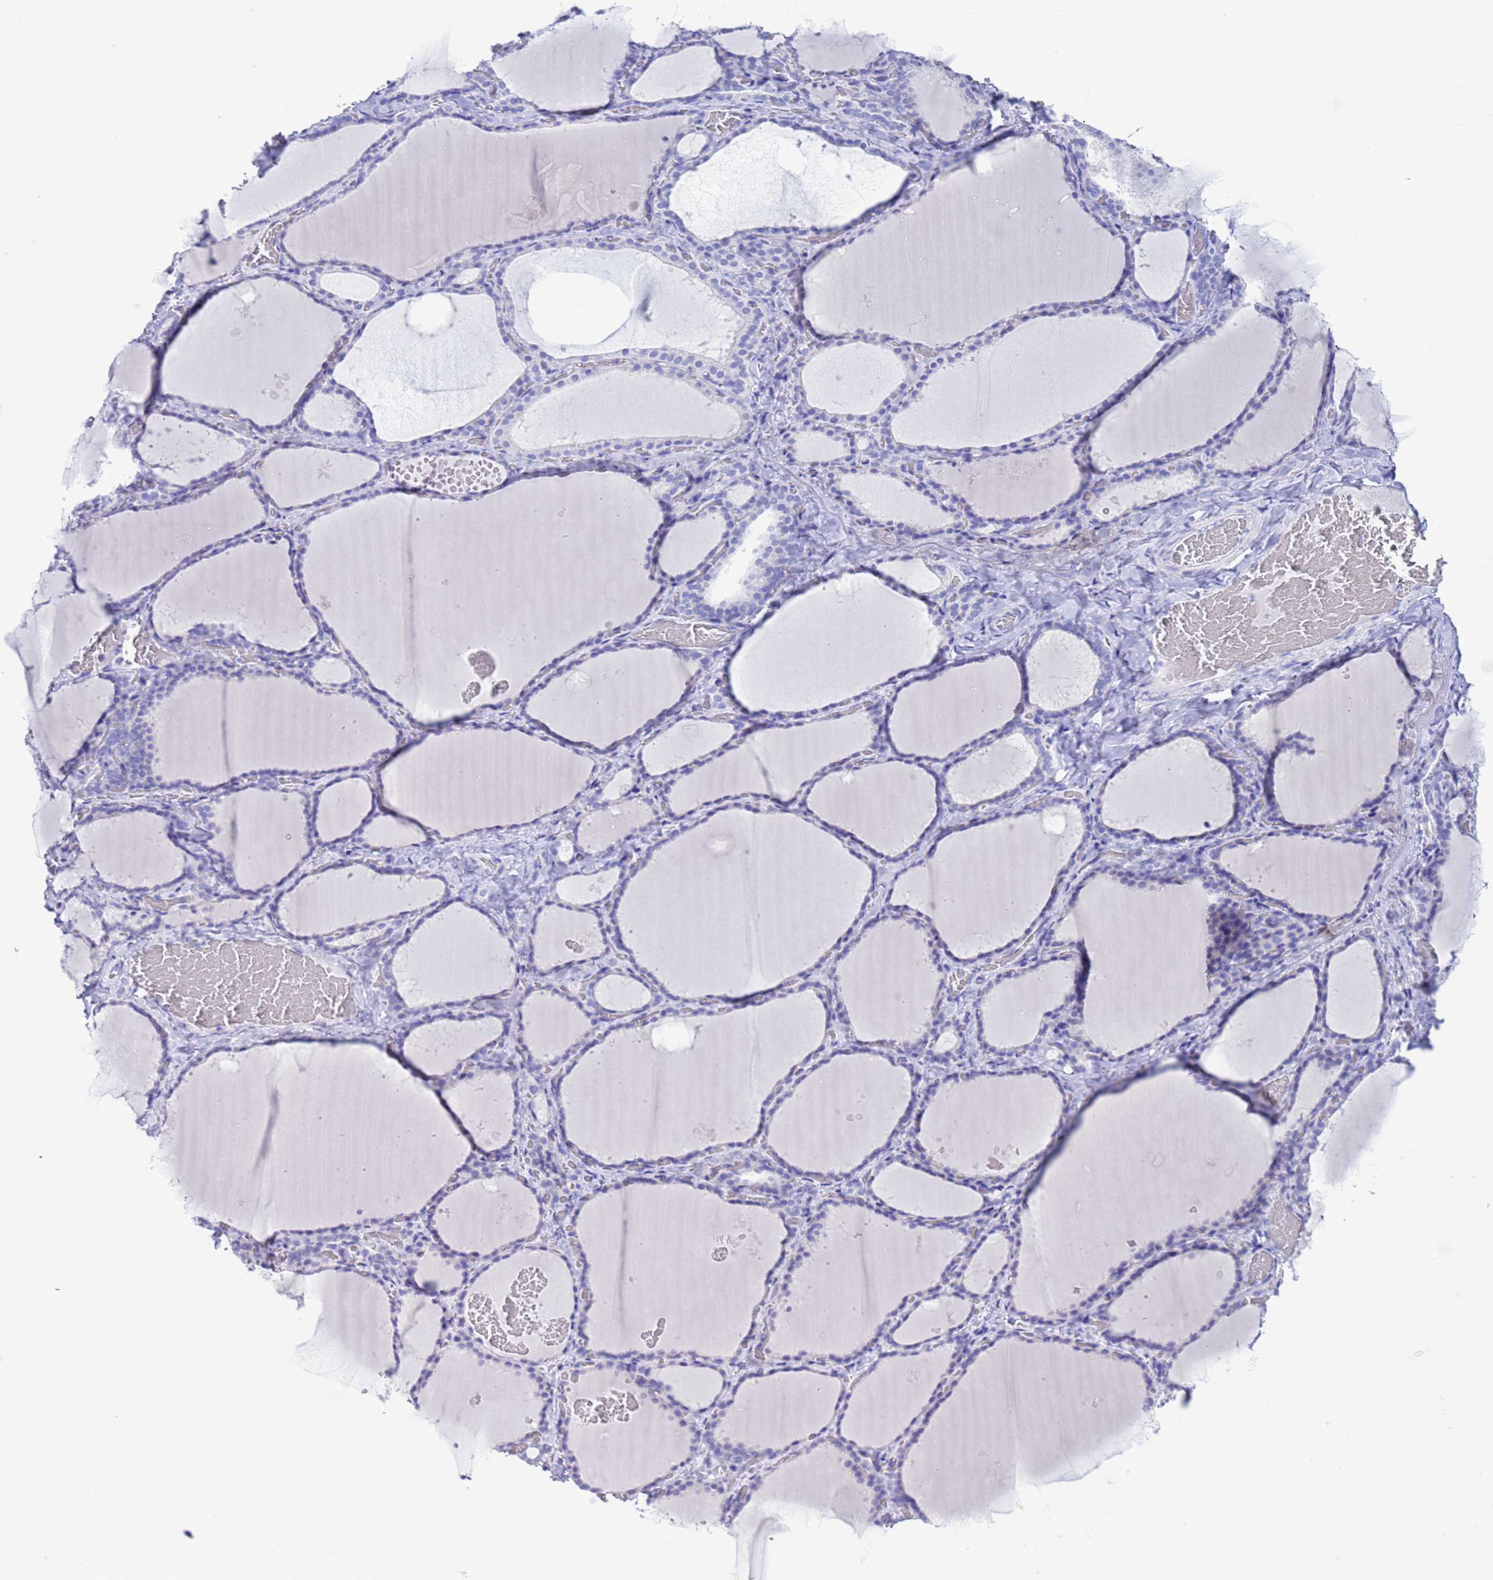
{"staining": {"intensity": "negative", "quantity": "none", "location": "none"}, "tissue": "thyroid gland", "cell_type": "Glandular cells", "image_type": "normal", "snomed": [{"axis": "morphology", "description": "Normal tissue, NOS"}, {"axis": "topography", "description": "Thyroid gland"}], "caption": "Immunohistochemical staining of benign thyroid gland shows no significant staining in glandular cells.", "gene": "GSTM1", "patient": {"sex": "female", "age": 39}}